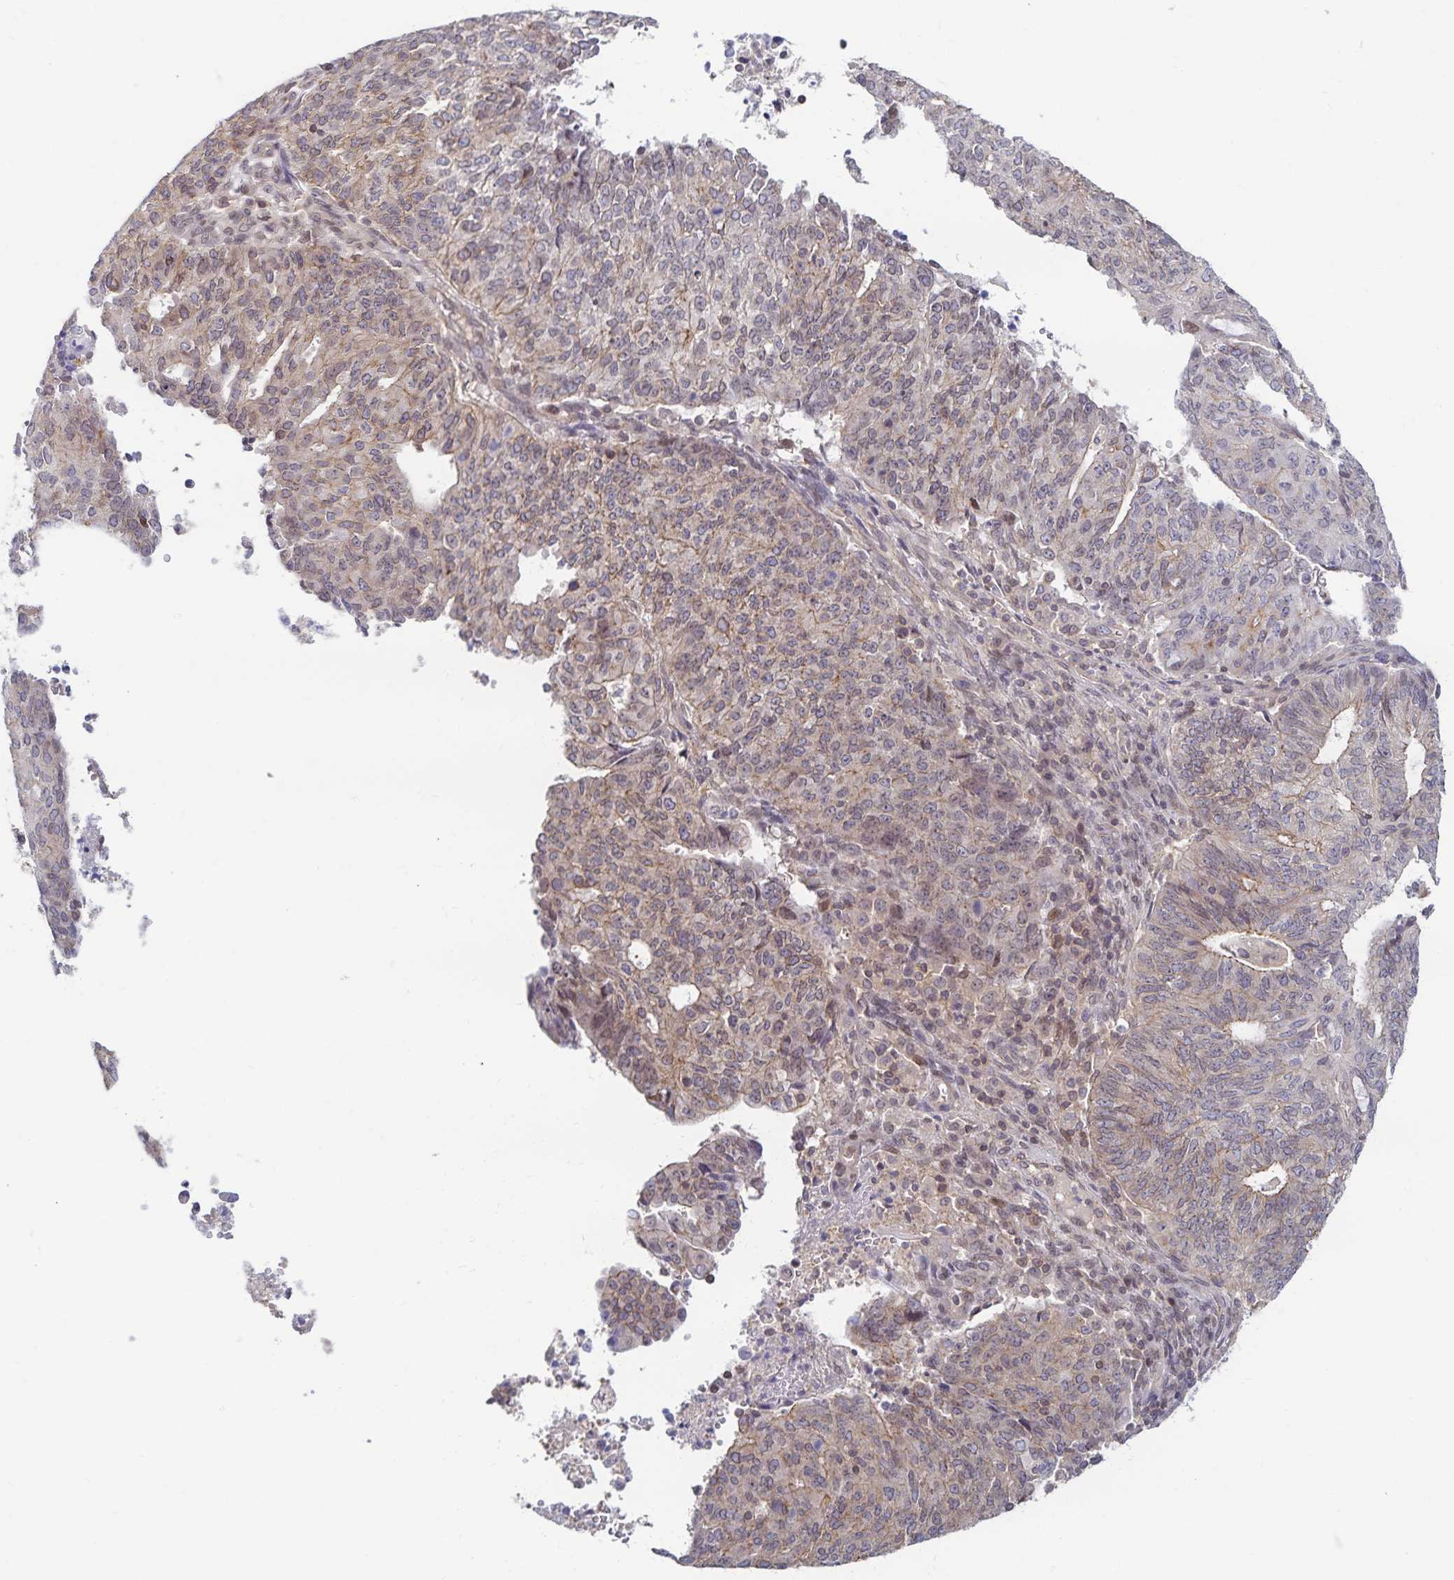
{"staining": {"intensity": "weak", "quantity": "<25%", "location": "cytoplasmic/membranous"}, "tissue": "endometrial cancer", "cell_type": "Tumor cells", "image_type": "cancer", "snomed": [{"axis": "morphology", "description": "Adenocarcinoma, NOS"}, {"axis": "topography", "description": "Endometrium"}], "caption": "Histopathology image shows no significant protein expression in tumor cells of endometrial adenocarcinoma.", "gene": "RAB9B", "patient": {"sex": "female", "age": 82}}